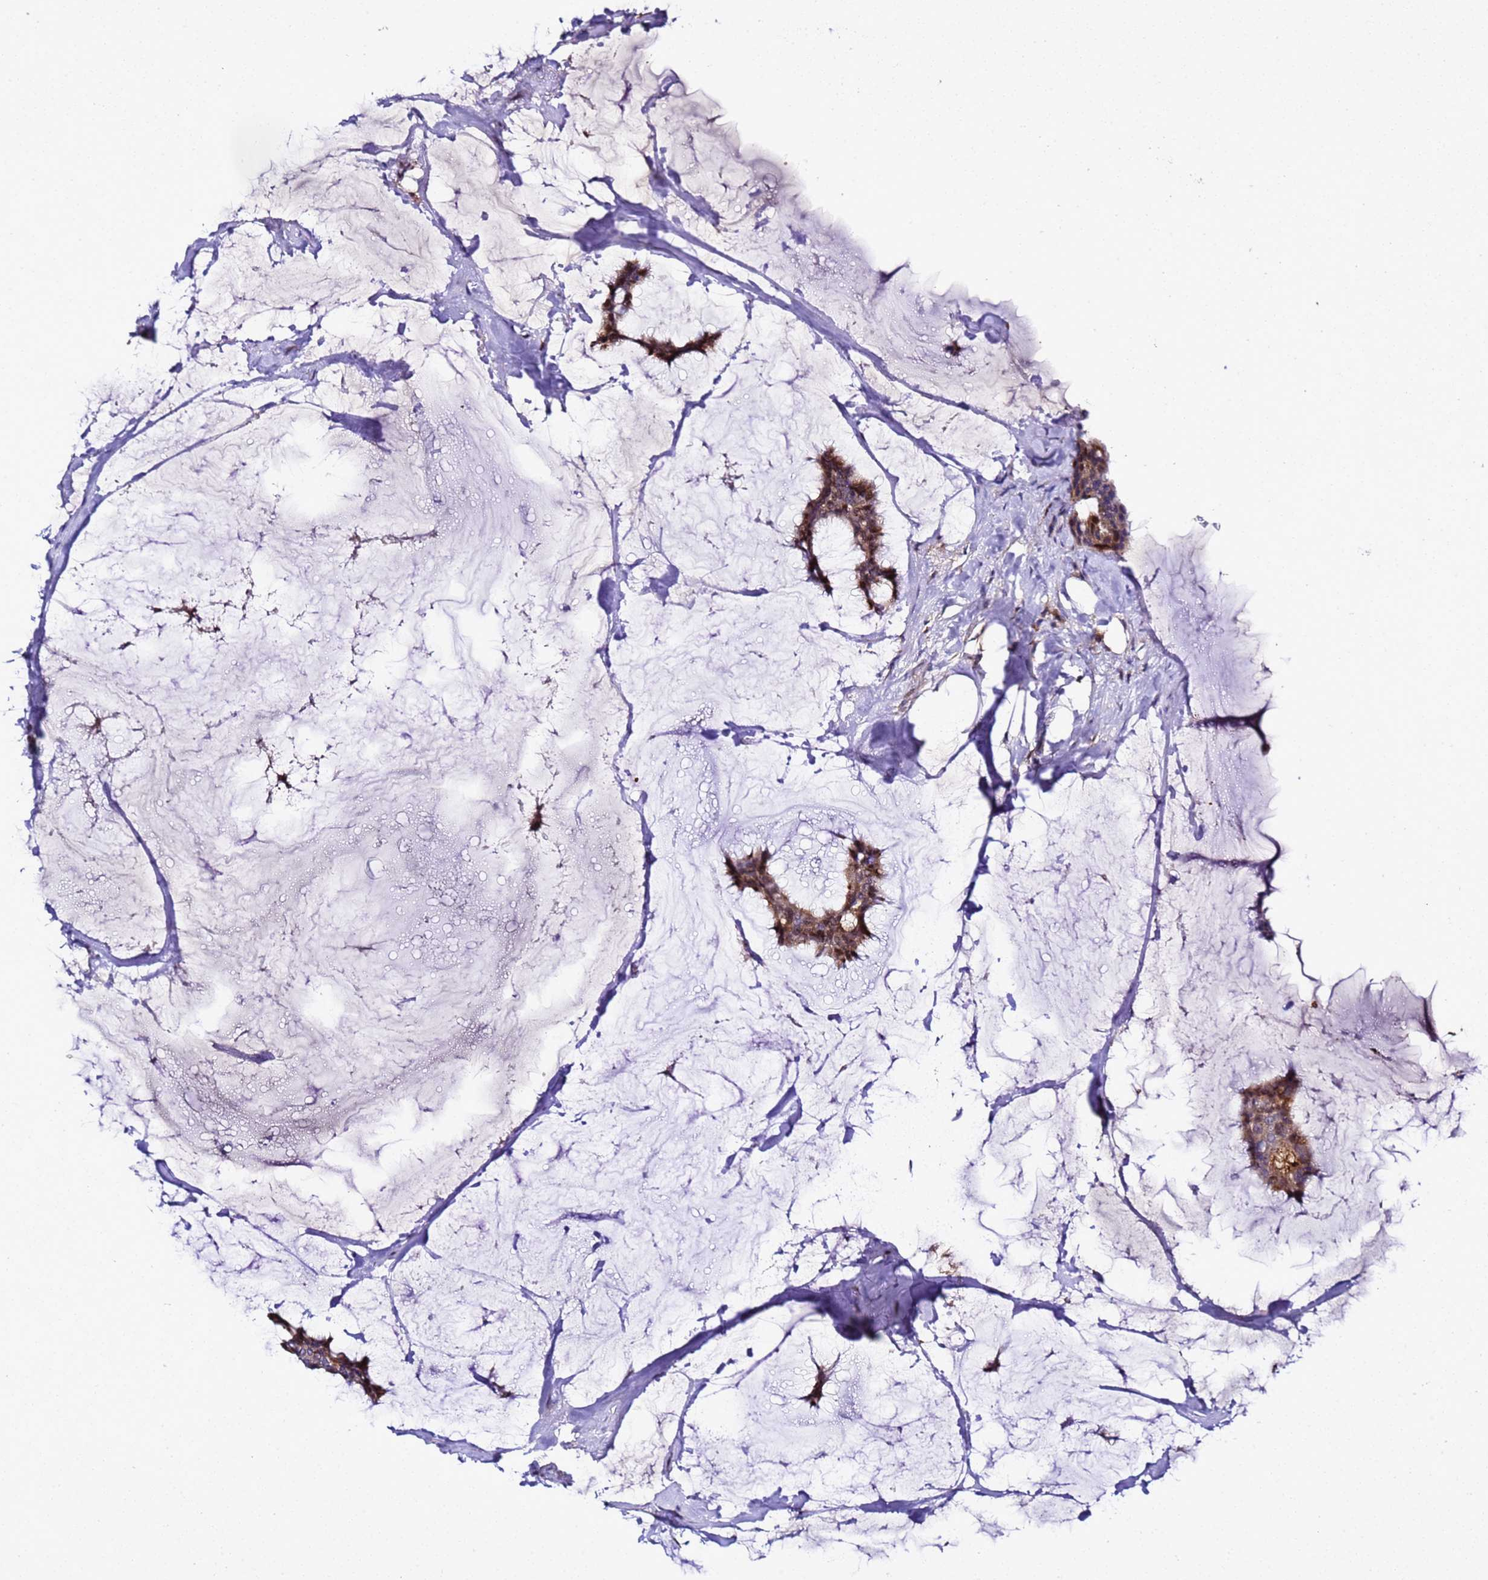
{"staining": {"intensity": "moderate", "quantity": ">75%", "location": "cytoplasmic/membranous"}, "tissue": "breast cancer", "cell_type": "Tumor cells", "image_type": "cancer", "snomed": [{"axis": "morphology", "description": "Duct carcinoma"}, {"axis": "topography", "description": "Breast"}], "caption": "An immunohistochemistry (IHC) histopathology image of neoplastic tissue is shown. Protein staining in brown shows moderate cytoplasmic/membranous positivity in breast infiltrating ductal carcinoma within tumor cells.", "gene": "ALG3", "patient": {"sex": "female", "age": 93}}